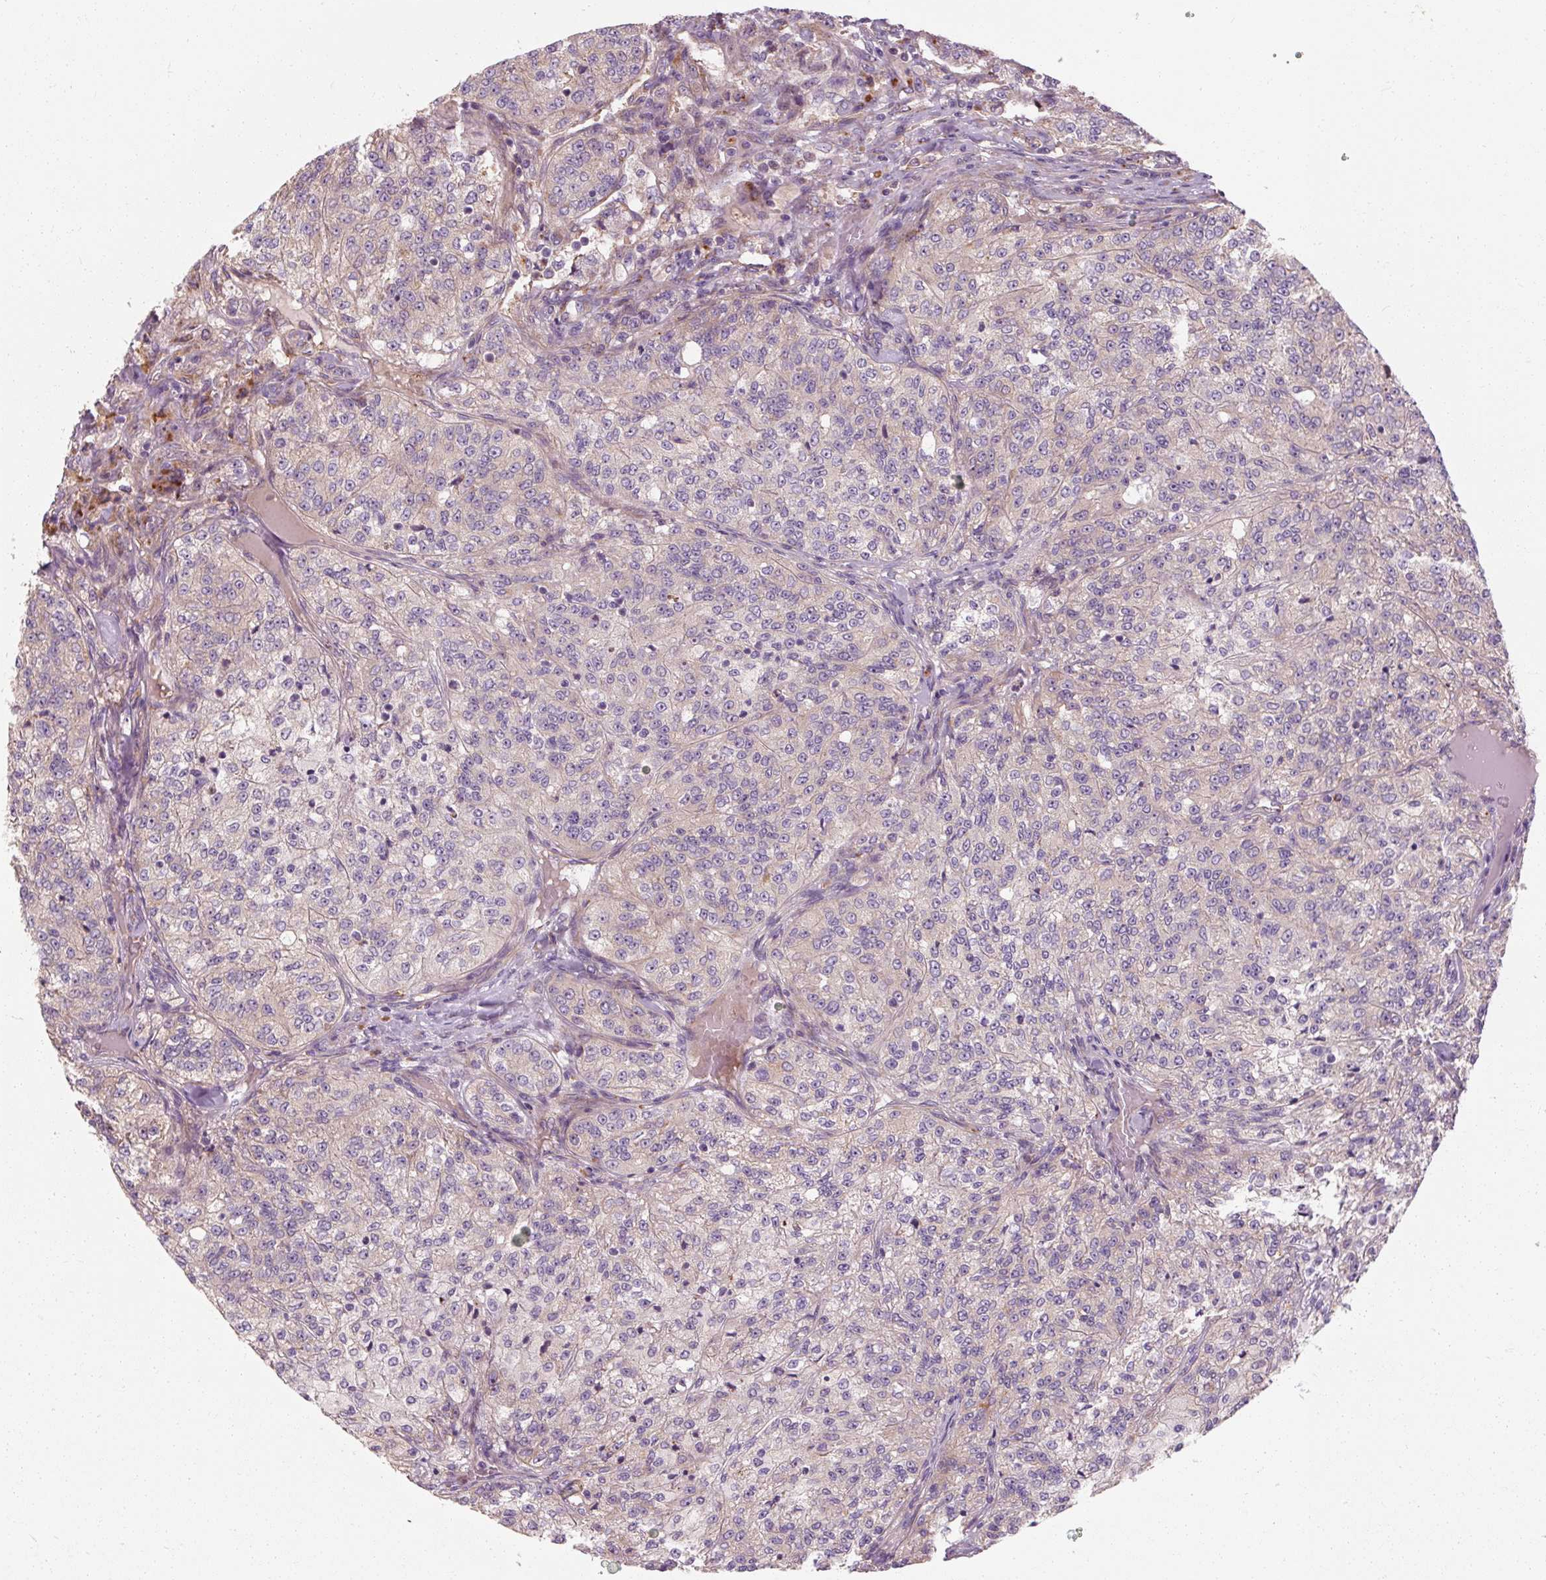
{"staining": {"intensity": "moderate", "quantity": "25%-75%", "location": "cytoplasmic/membranous"}, "tissue": "renal cancer", "cell_type": "Tumor cells", "image_type": "cancer", "snomed": [{"axis": "morphology", "description": "Adenocarcinoma, NOS"}, {"axis": "topography", "description": "Kidney"}], "caption": "Renal cancer stained with IHC displays moderate cytoplasmic/membranous positivity in approximately 25%-75% of tumor cells.", "gene": "TBC1D4", "patient": {"sex": "female", "age": 63}}